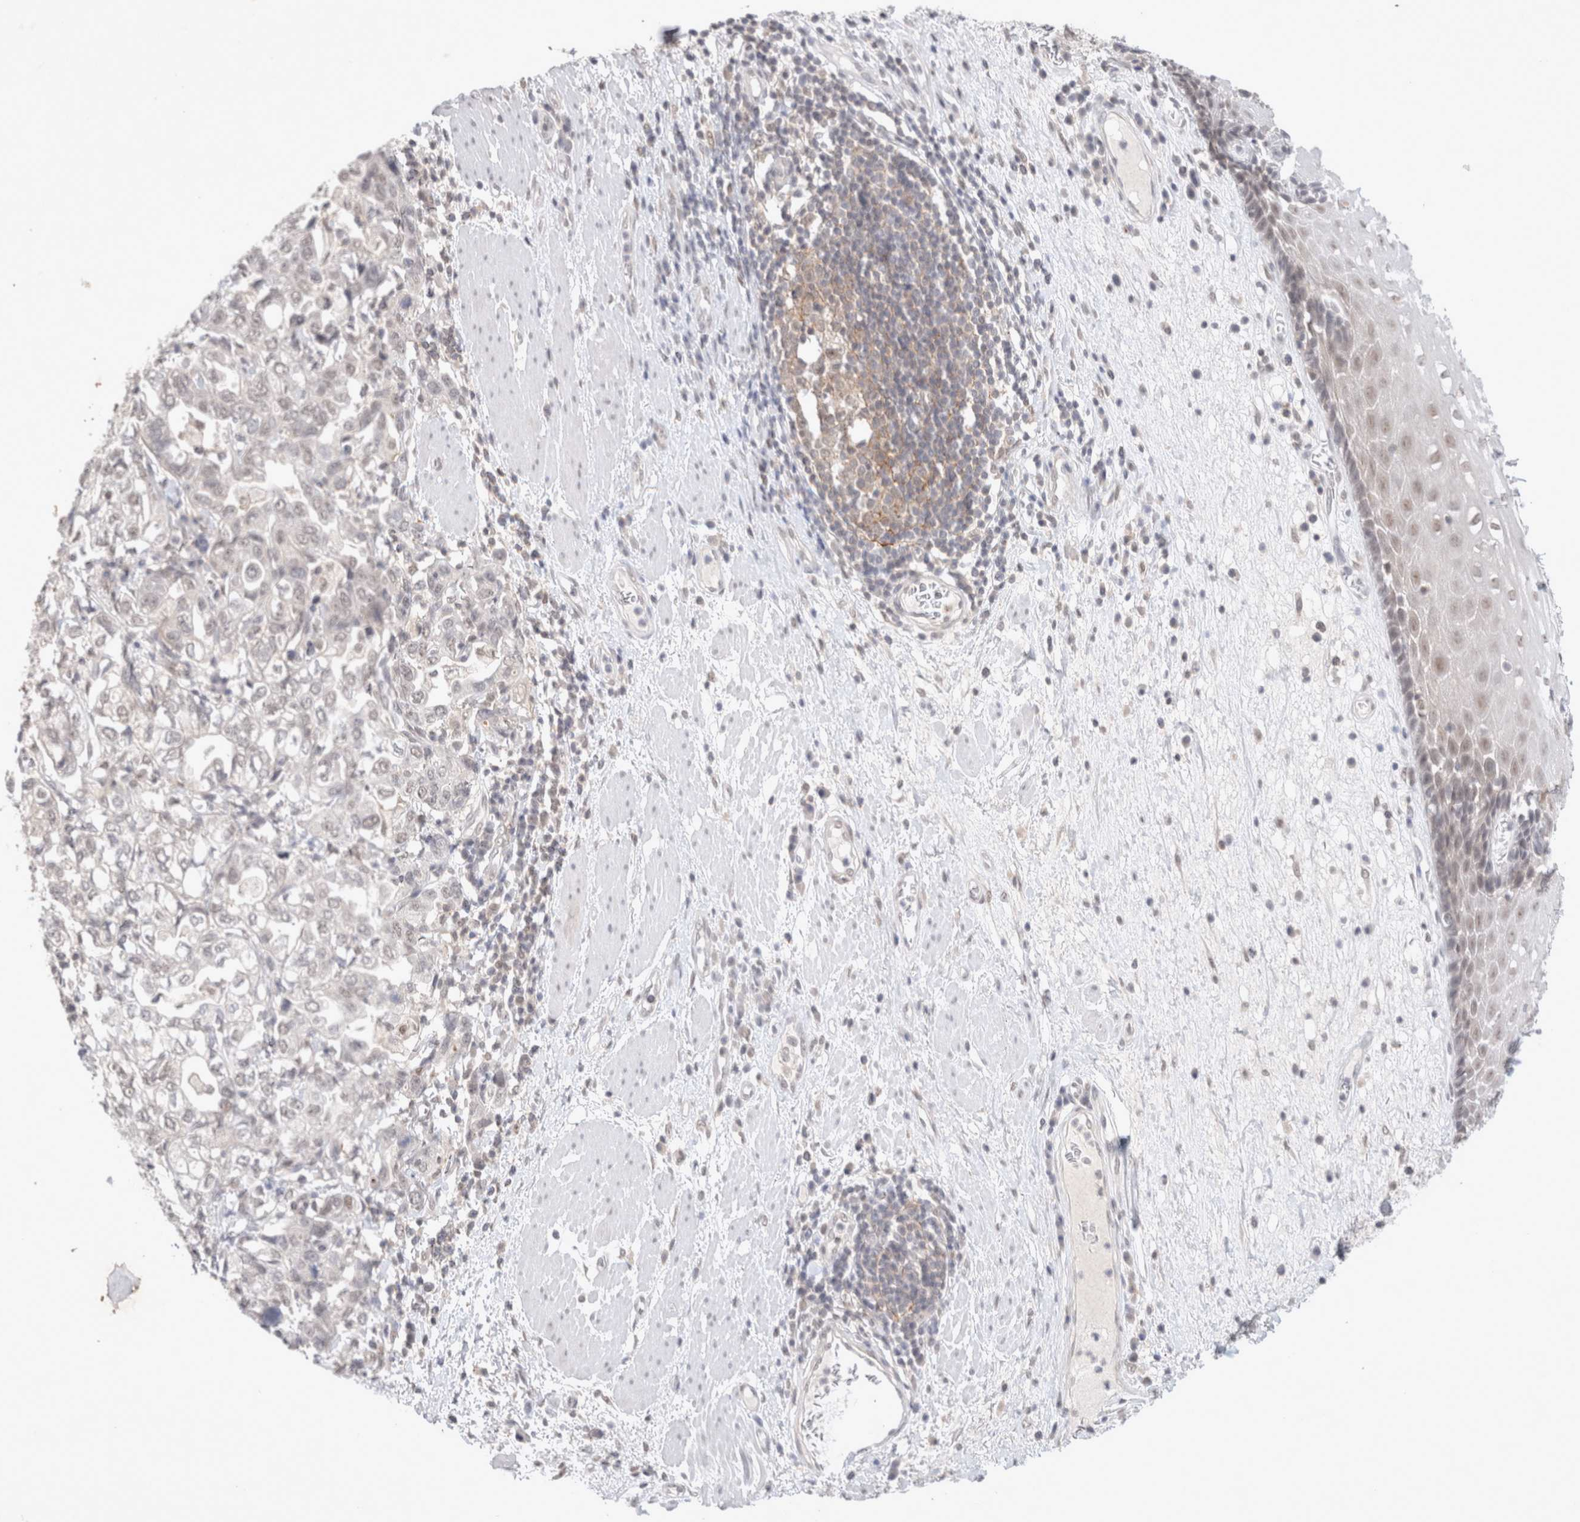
{"staining": {"intensity": "weak", "quantity": "25%-75%", "location": "nuclear"}, "tissue": "esophagus", "cell_type": "Squamous epithelial cells", "image_type": "normal", "snomed": [{"axis": "morphology", "description": "Normal tissue, NOS"}, {"axis": "morphology", "description": "Adenocarcinoma, NOS"}, {"axis": "topography", "description": "Esophagus"}], "caption": "Esophagus was stained to show a protein in brown. There is low levels of weak nuclear expression in about 25%-75% of squamous epithelial cells.", "gene": "FBXO42", "patient": {"sex": "male", "age": 62}}